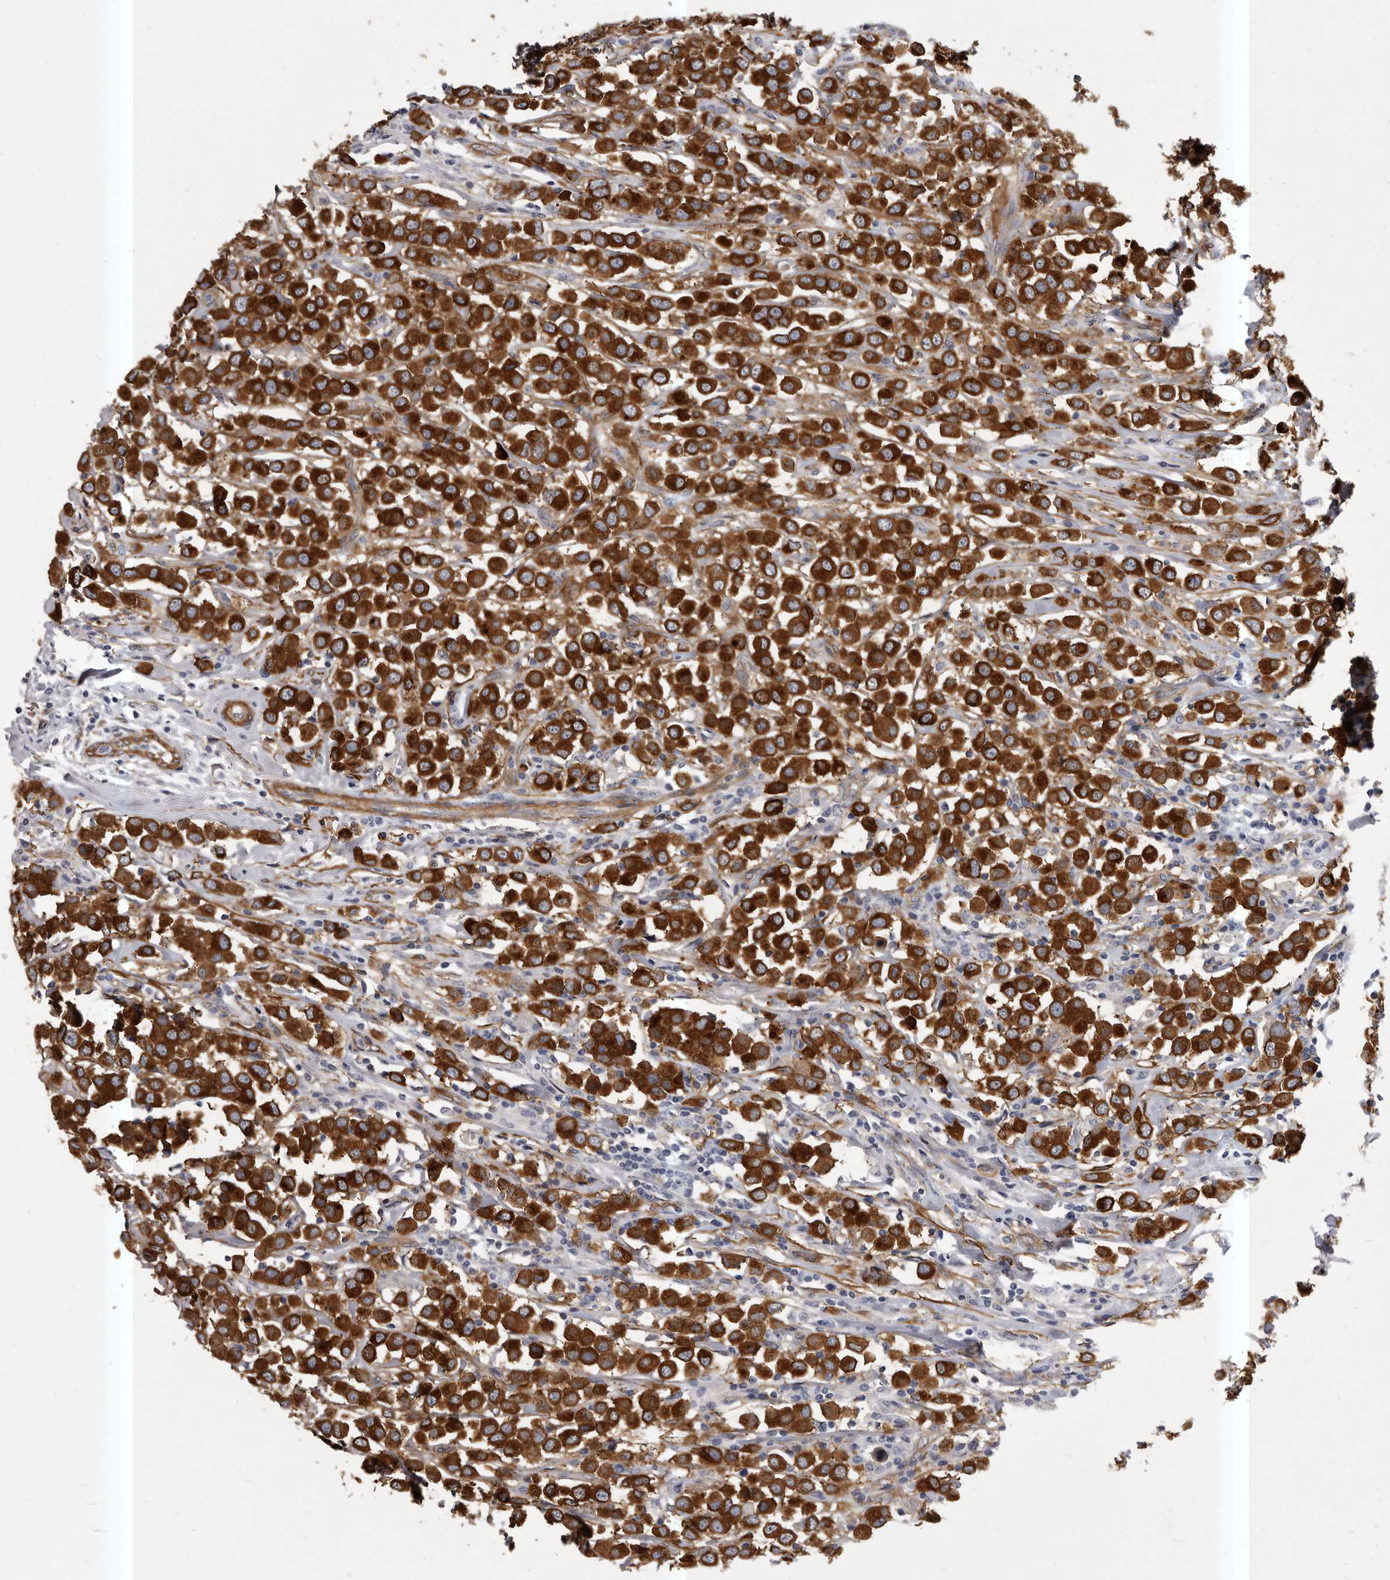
{"staining": {"intensity": "strong", "quantity": ">75%", "location": "cytoplasmic/membranous"}, "tissue": "breast cancer", "cell_type": "Tumor cells", "image_type": "cancer", "snomed": [{"axis": "morphology", "description": "Duct carcinoma"}, {"axis": "topography", "description": "Breast"}], "caption": "Immunohistochemistry (DAB (3,3'-diaminobenzidine)) staining of human breast cancer exhibits strong cytoplasmic/membranous protein expression in about >75% of tumor cells.", "gene": "ENAH", "patient": {"sex": "female", "age": 61}}